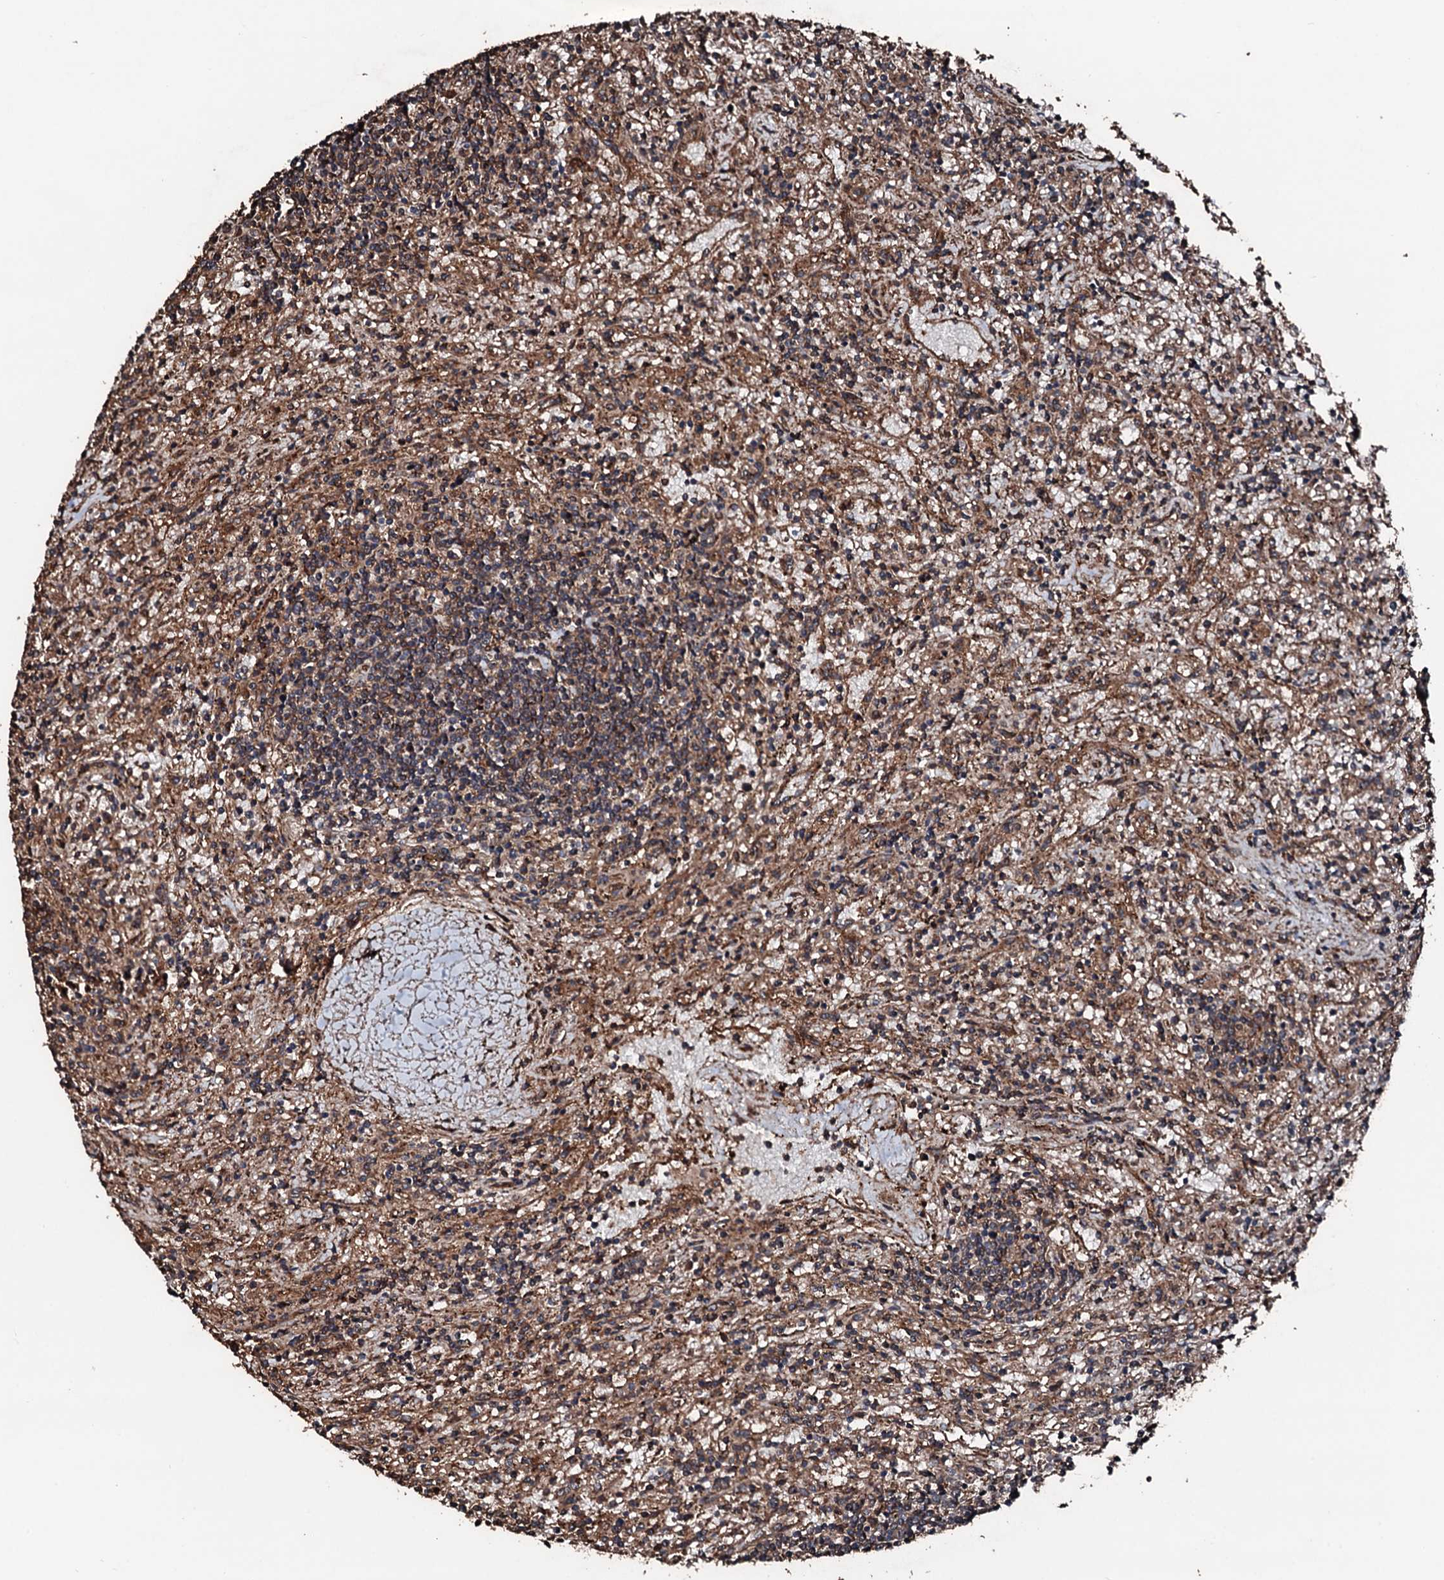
{"staining": {"intensity": "moderate", "quantity": ">75%", "location": "cytoplasmic/membranous"}, "tissue": "lymphoma", "cell_type": "Tumor cells", "image_type": "cancer", "snomed": [{"axis": "morphology", "description": "Malignant lymphoma, non-Hodgkin's type, Low grade"}, {"axis": "topography", "description": "Spleen"}], "caption": "Moderate cytoplasmic/membranous staining is identified in about >75% of tumor cells in lymphoma.", "gene": "KIF18A", "patient": {"sex": "male", "age": 76}}